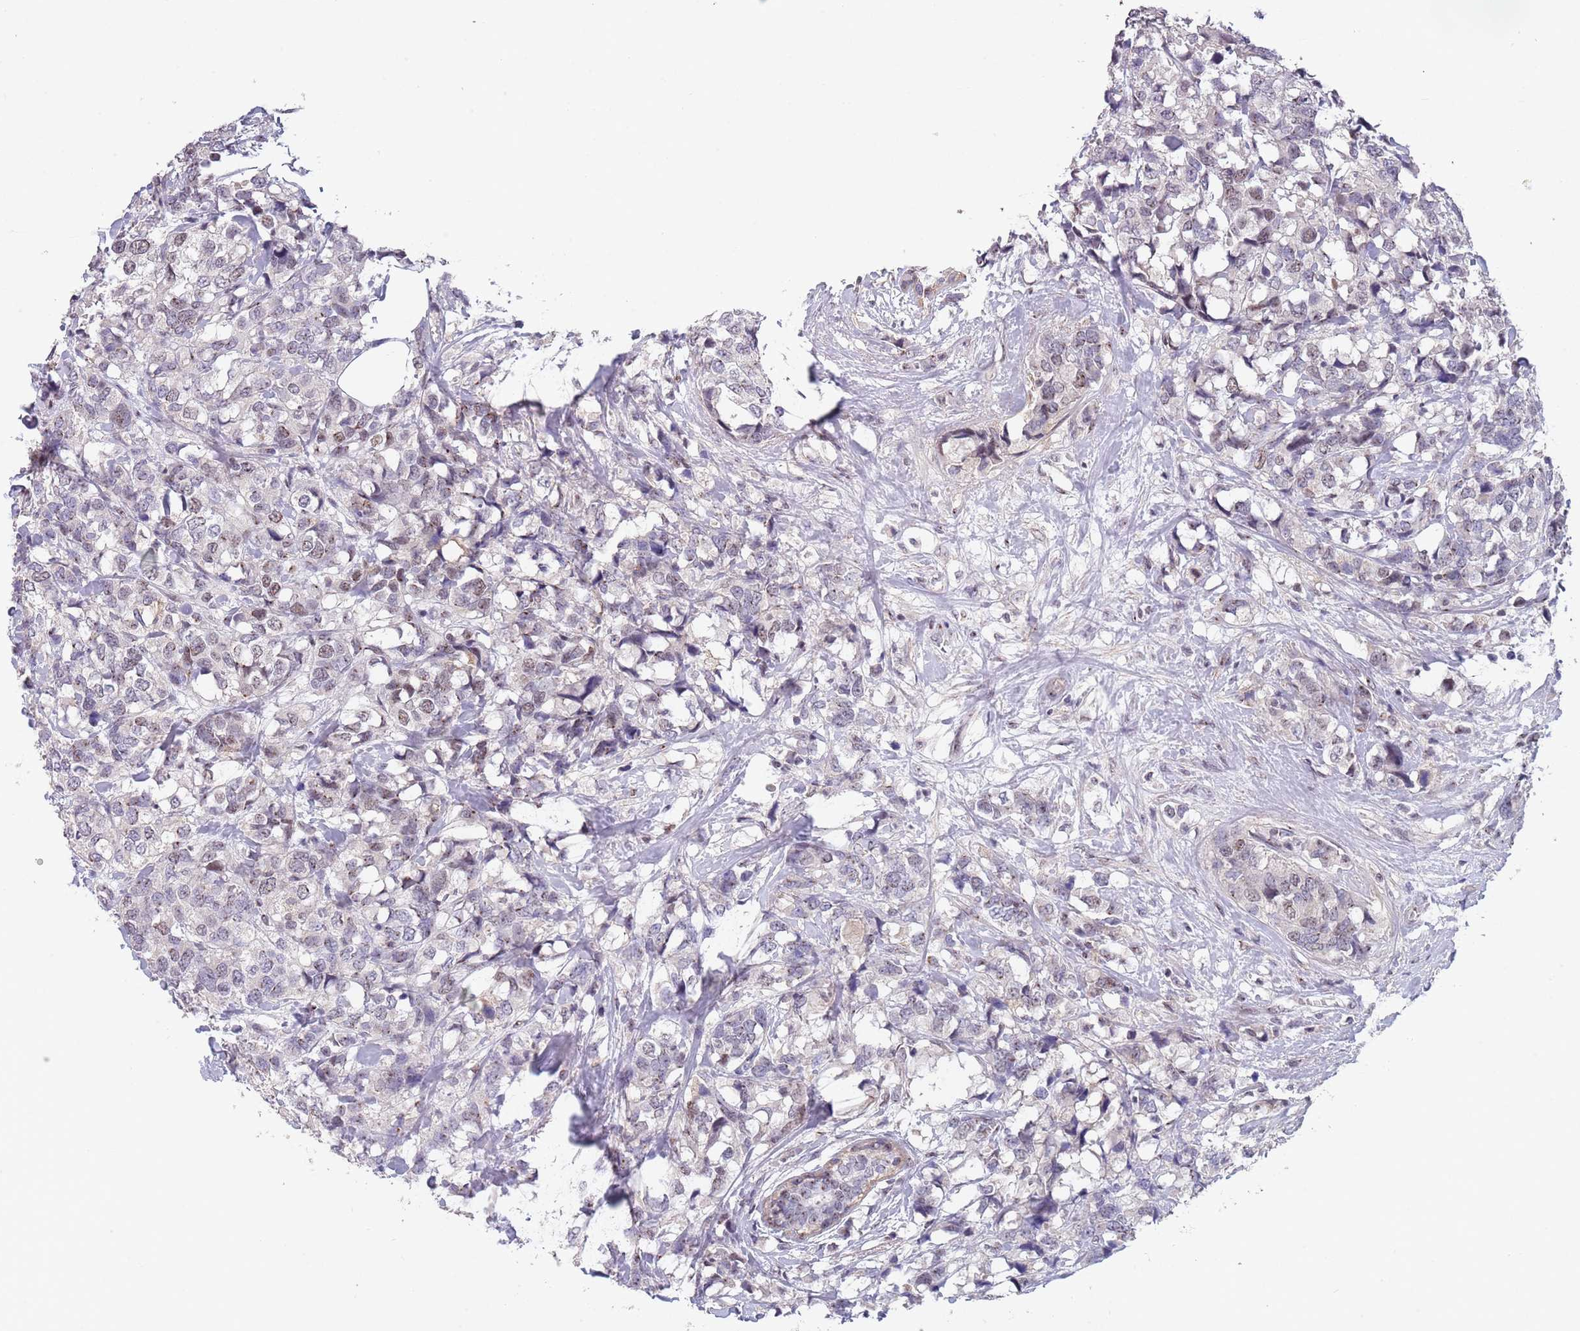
{"staining": {"intensity": "weak", "quantity": "<25%", "location": "nuclear"}, "tissue": "breast cancer", "cell_type": "Tumor cells", "image_type": "cancer", "snomed": [{"axis": "morphology", "description": "Lobular carcinoma"}, {"axis": "topography", "description": "Breast"}], "caption": "This image is of breast cancer (lobular carcinoma) stained with IHC to label a protein in brown with the nuclei are counter-stained blue. There is no expression in tumor cells. (Stains: DAB immunohistochemistry (IHC) with hematoxylin counter stain, Microscopy: brightfield microscopy at high magnification).", "gene": "CIZ1", "patient": {"sex": "female", "age": 59}}